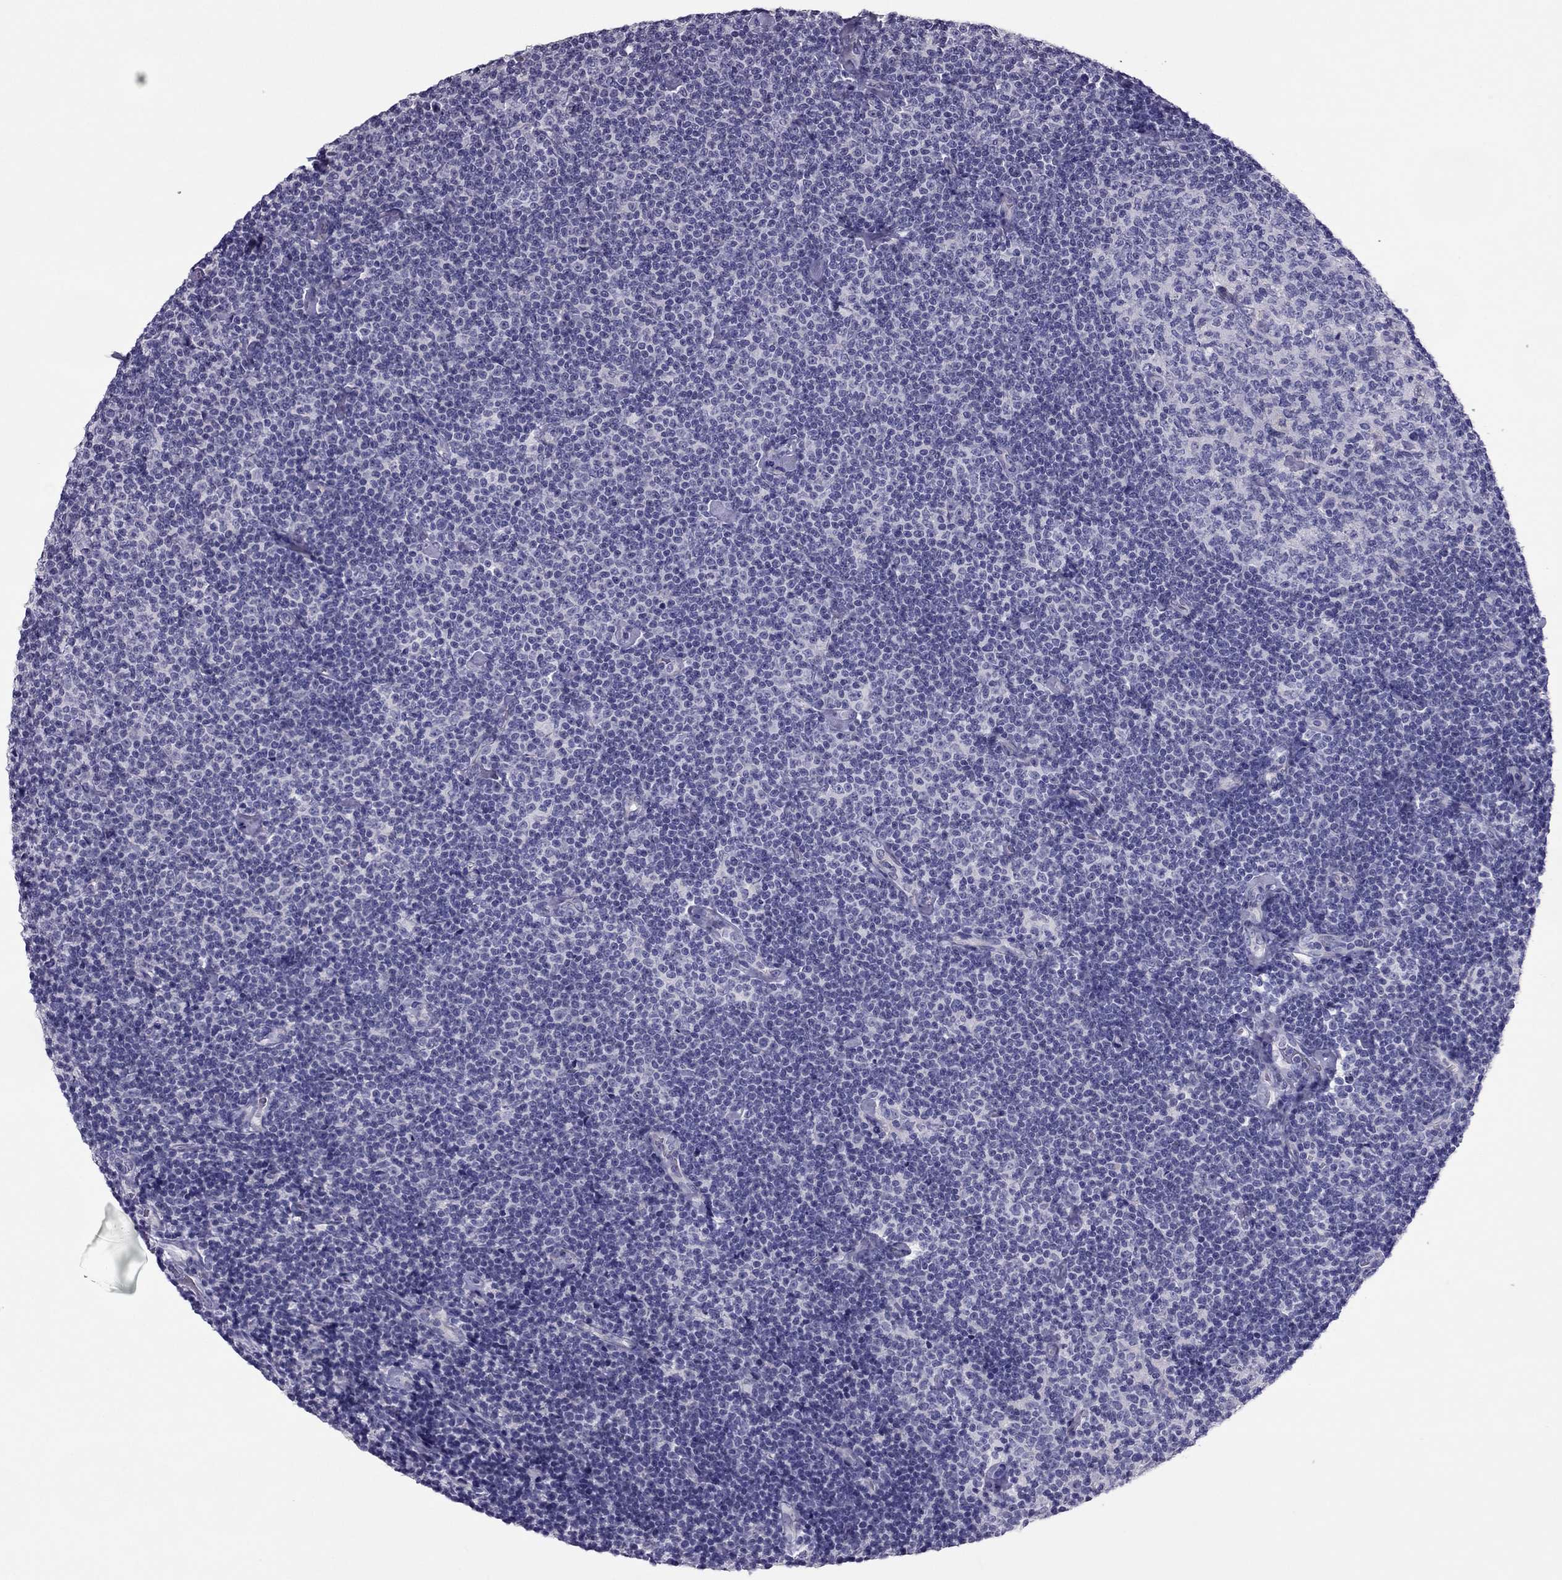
{"staining": {"intensity": "negative", "quantity": "none", "location": "none"}, "tissue": "lymphoma", "cell_type": "Tumor cells", "image_type": "cancer", "snomed": [{"axis": "morphology", "description": "Malignant lymphoma, non-Hodgkin's type, Low grade"}, {"axis": "topography", "description": "Lymph node"}], "caption": "Tumor cells are negative for protein expression in human low-grade malignant lymphoma, non-Hodgkin's type.", "gene": "PDE6A", "patient": {"sex": "male", "age": 81}}